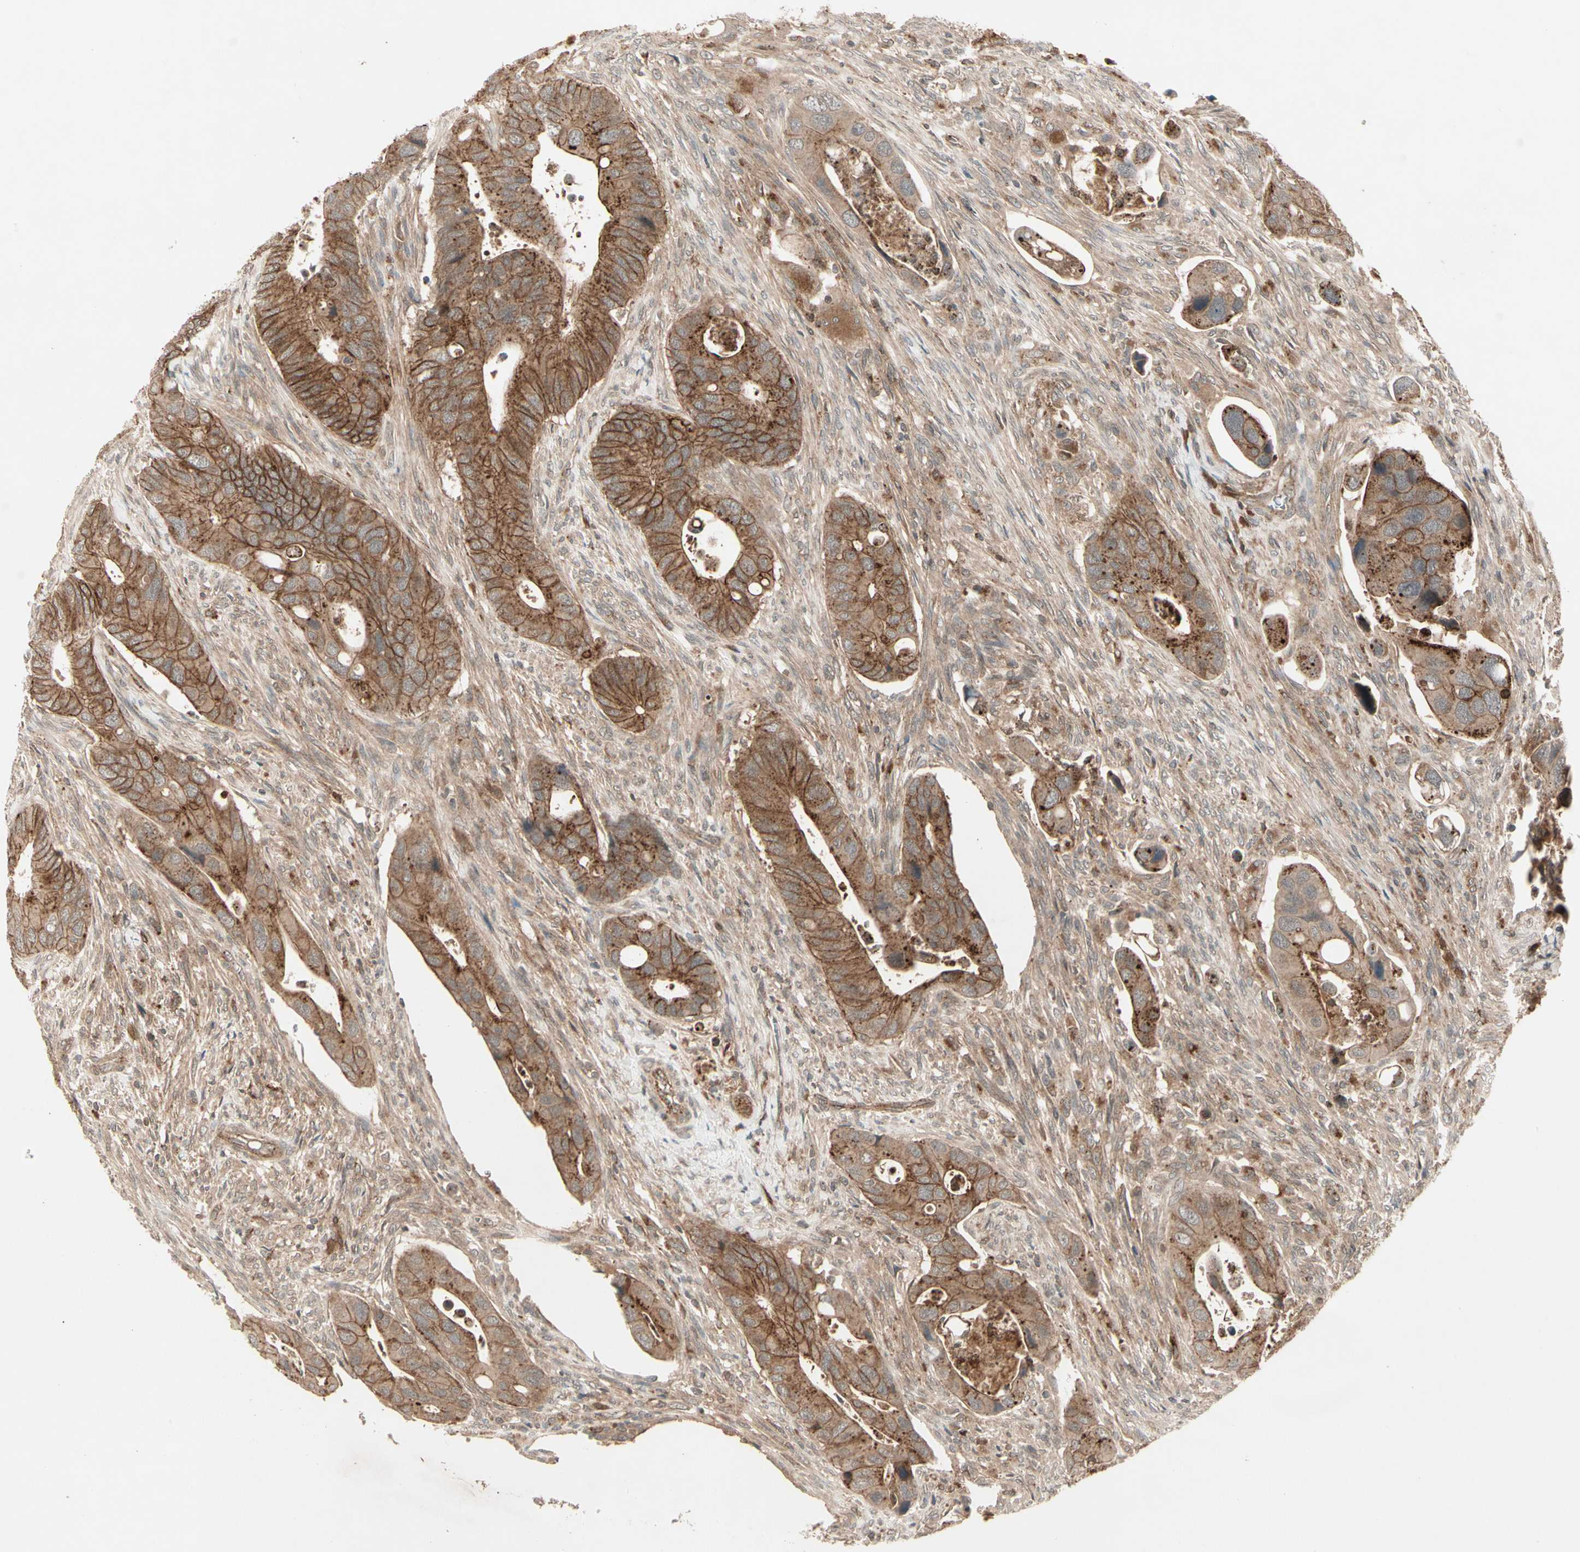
{"staining": {"intensity": "strong", "quantity": ">75%", "location": "cytoplasmic/membranous"}, "tissue": "colorectal cancer", "cell_type": "Tumor cells", "image_type": "cancer", "snomed": [{"axis": "morphology", "description": "Adenocarcinoma, NOS"}, {"axis": "topography", "description": "Rectum"}], "caption": "Adenocarcinoma (colorectal) stained for a protein shows strong cytoplasmic/membranous positivity in tumor cells.", "gene": "FLOT1", "patient": {"sex": "female", "age": 57}}